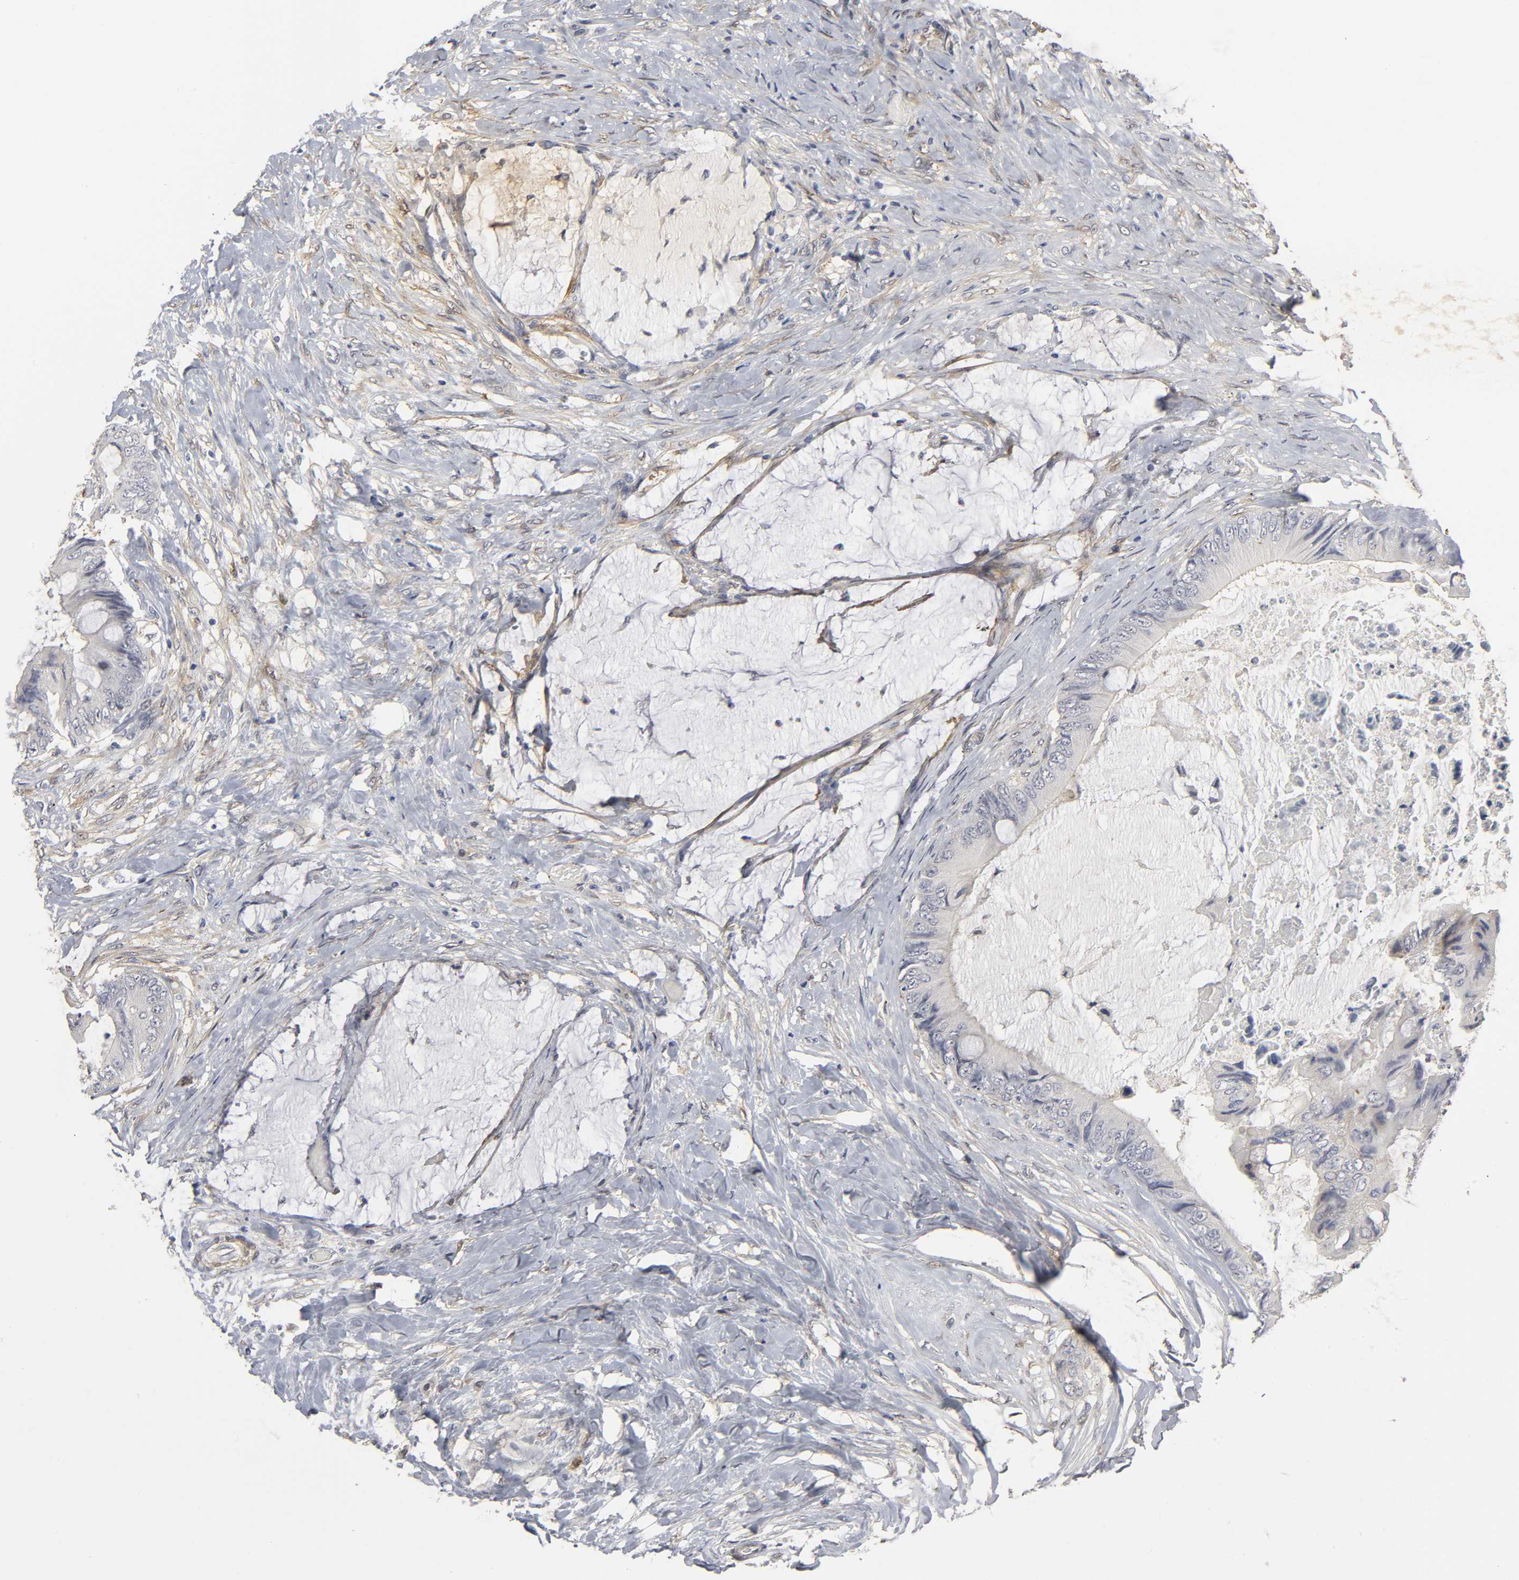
{"staining": {"intensity": "negative", "quantity": "none", "location": "none"}, "tissue": "colorectal cancer", "cell_type": "Tumor cells", "image_type": "cancer", "snomed": [{"axis": "morphology", "description": "Normal tissue, NOS"}, {"axis": "morphology", "description": "Adenocarcinoma, NOS"}, {"axis": "topography", "description": "Rectum"}, {"axis": "topography", "description": "Peripheral nerve tissue"}], "caption": "Protein analysis of colorectal cancer displays no significant positivity in tumor cells.", "gene": "PDLIM3", "patient": {"sex": "female", "age": 77}}